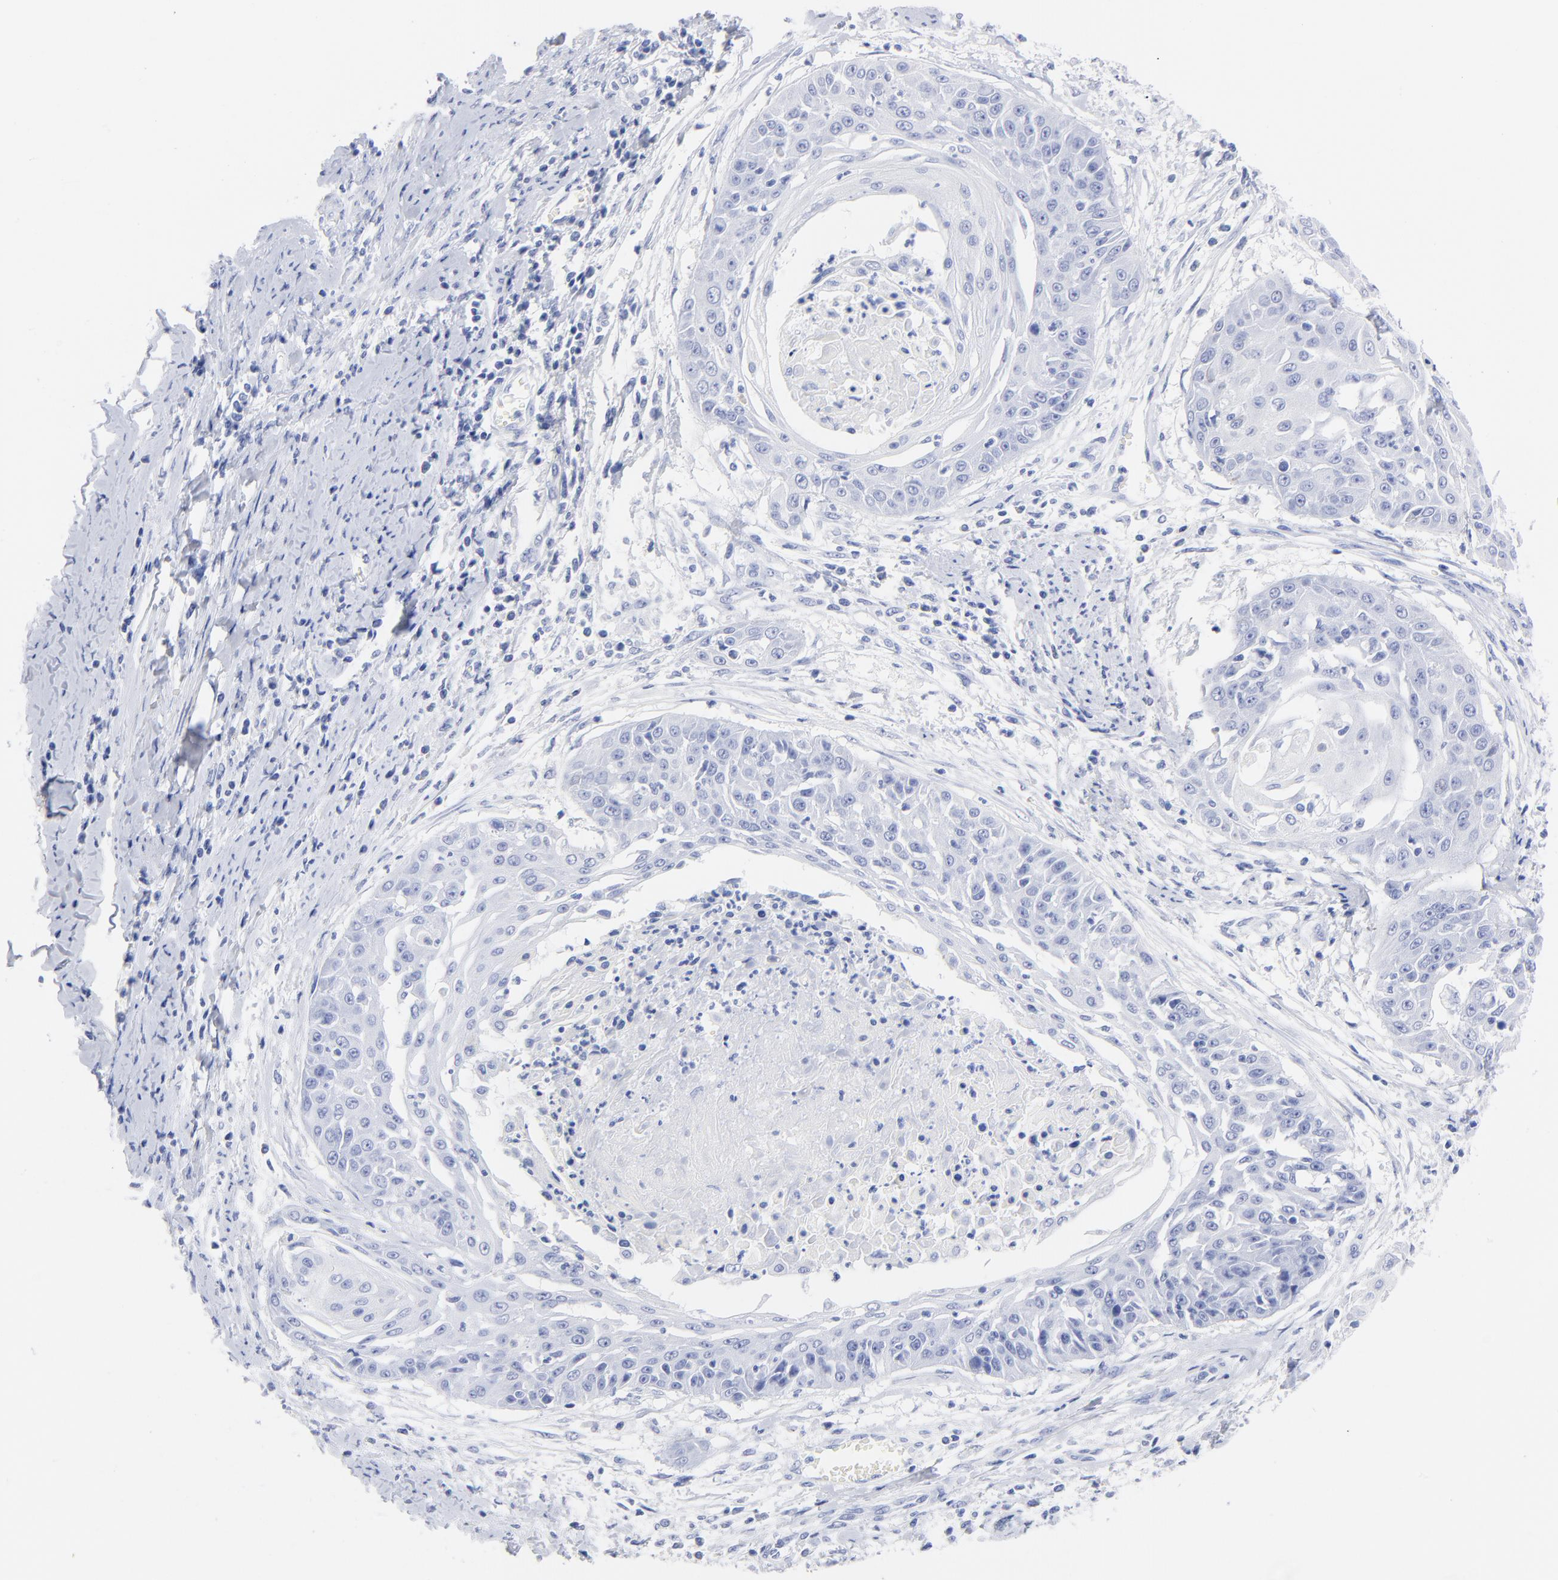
{"staining": {"intensity": "negative", "quantity": "none", "location": "none"}, "tissue": "cervical cancer", "cell_type": "Tumor cells", "image_type": "cancer", "snomed": [{"axis": "morphology", "description": "Squamous cell carcinoma, NOS"}, {"axis": "topography", "description": "Cervix"}], "caption": "Image shows no protein staining in tumor cells of squamous cell carcinoma (cervical) tissue. The staining was performed using DAB to visualize the protein expression in brown, while the nuclei were stained in blue with hematoxylin (Magnification: 20x).", "gene": "ACY1", "patient": {"sex": "female", "age": 64}}